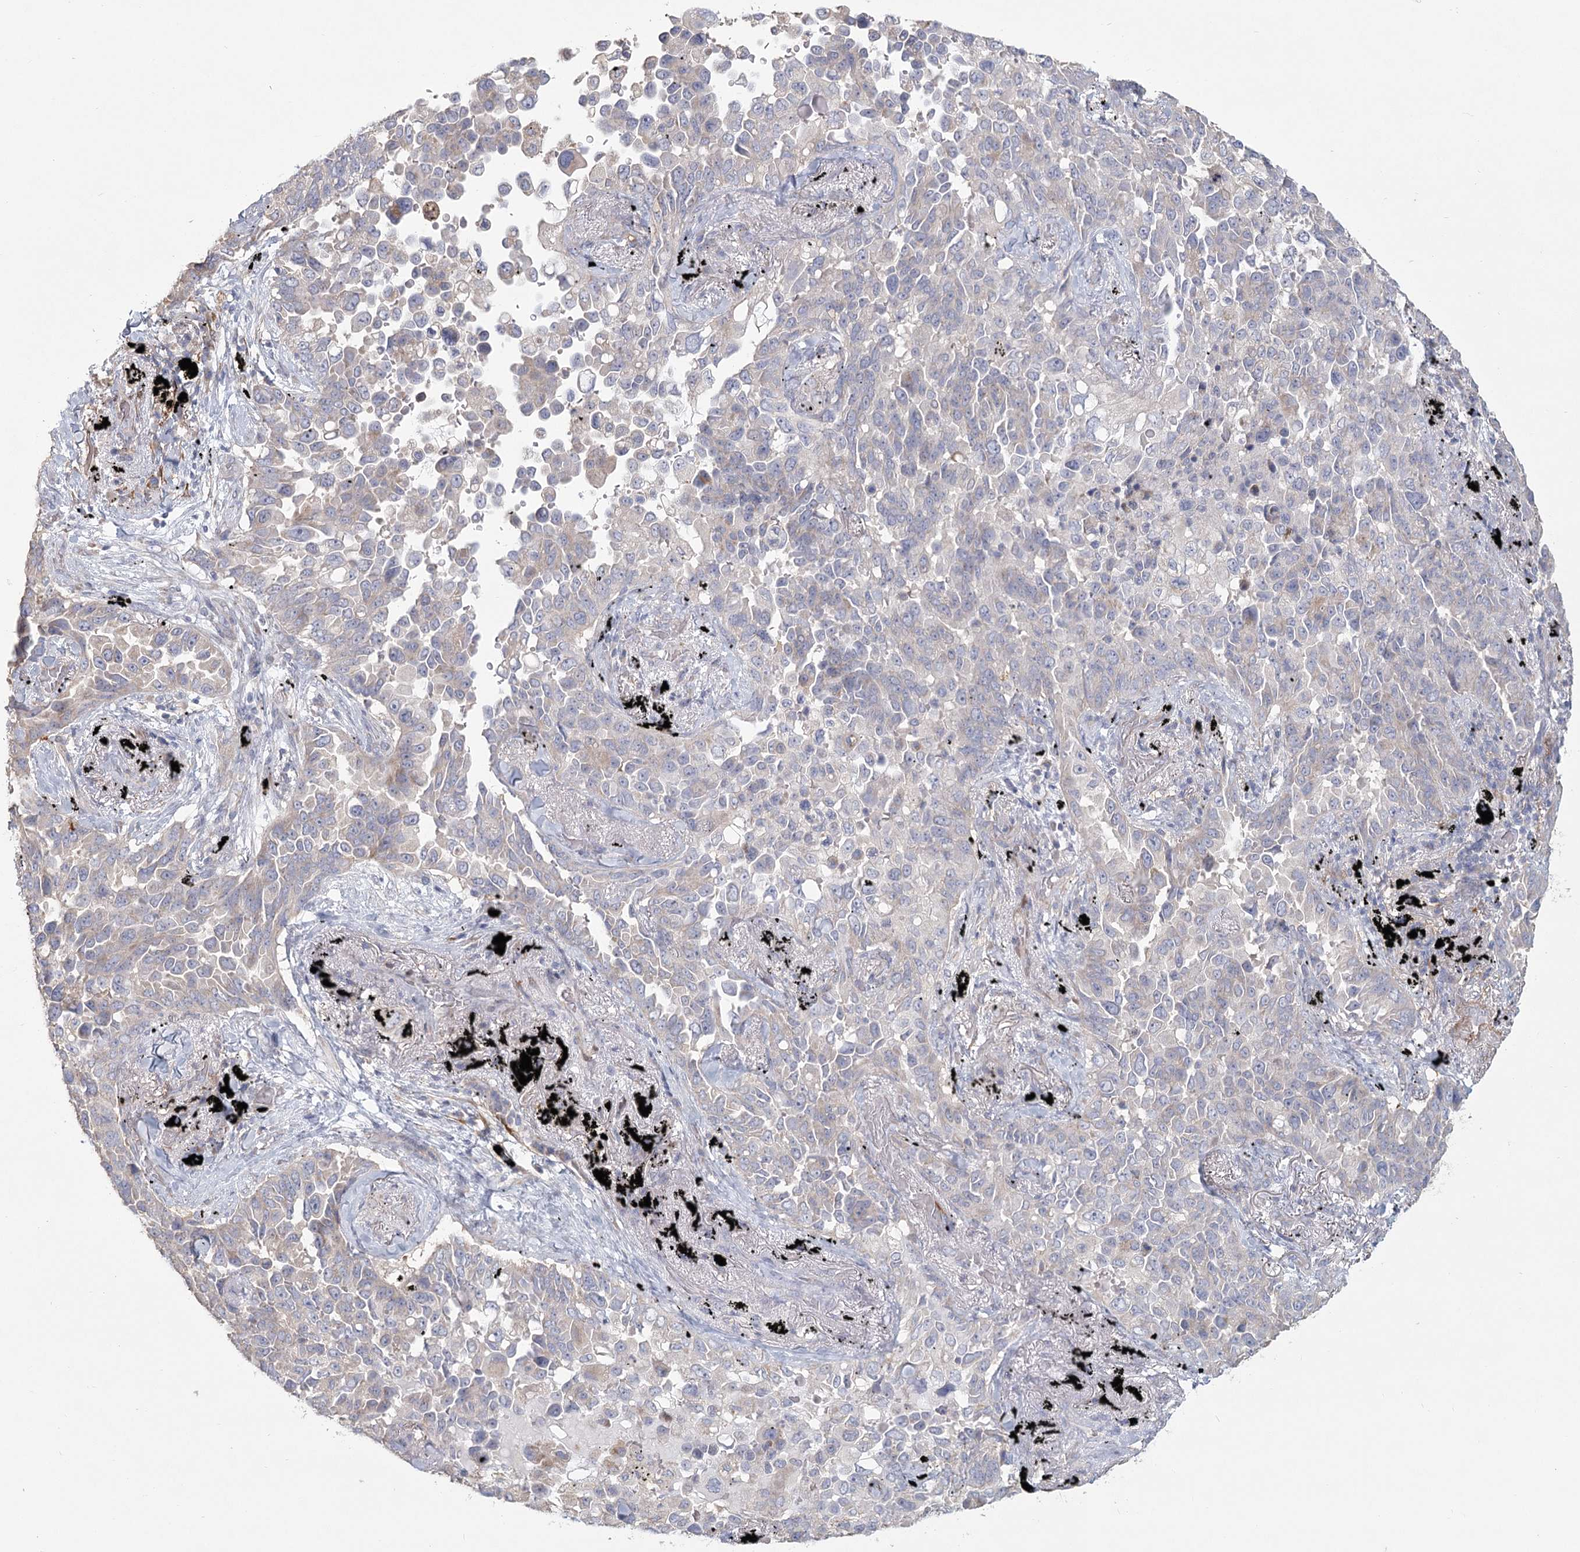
{"staining": {"intensity": "negative", "quantity": "none", "location": "none"}, "tissue": "lung cancer", "cell_type": "Tumor cells", "image_type": "cancer", "snomed": [{"axis": "morphology", "description": "Adenocarcinoma, NOS"}, {"axis": "topography", "description": "Lung"}], "caption": "A high-resolution micrograph shows IHC staining of lung cancer, which shows no significant staining in tumor cells.", "gene": "CNTLN", "patient": {"sex": "female", "age": 67}}